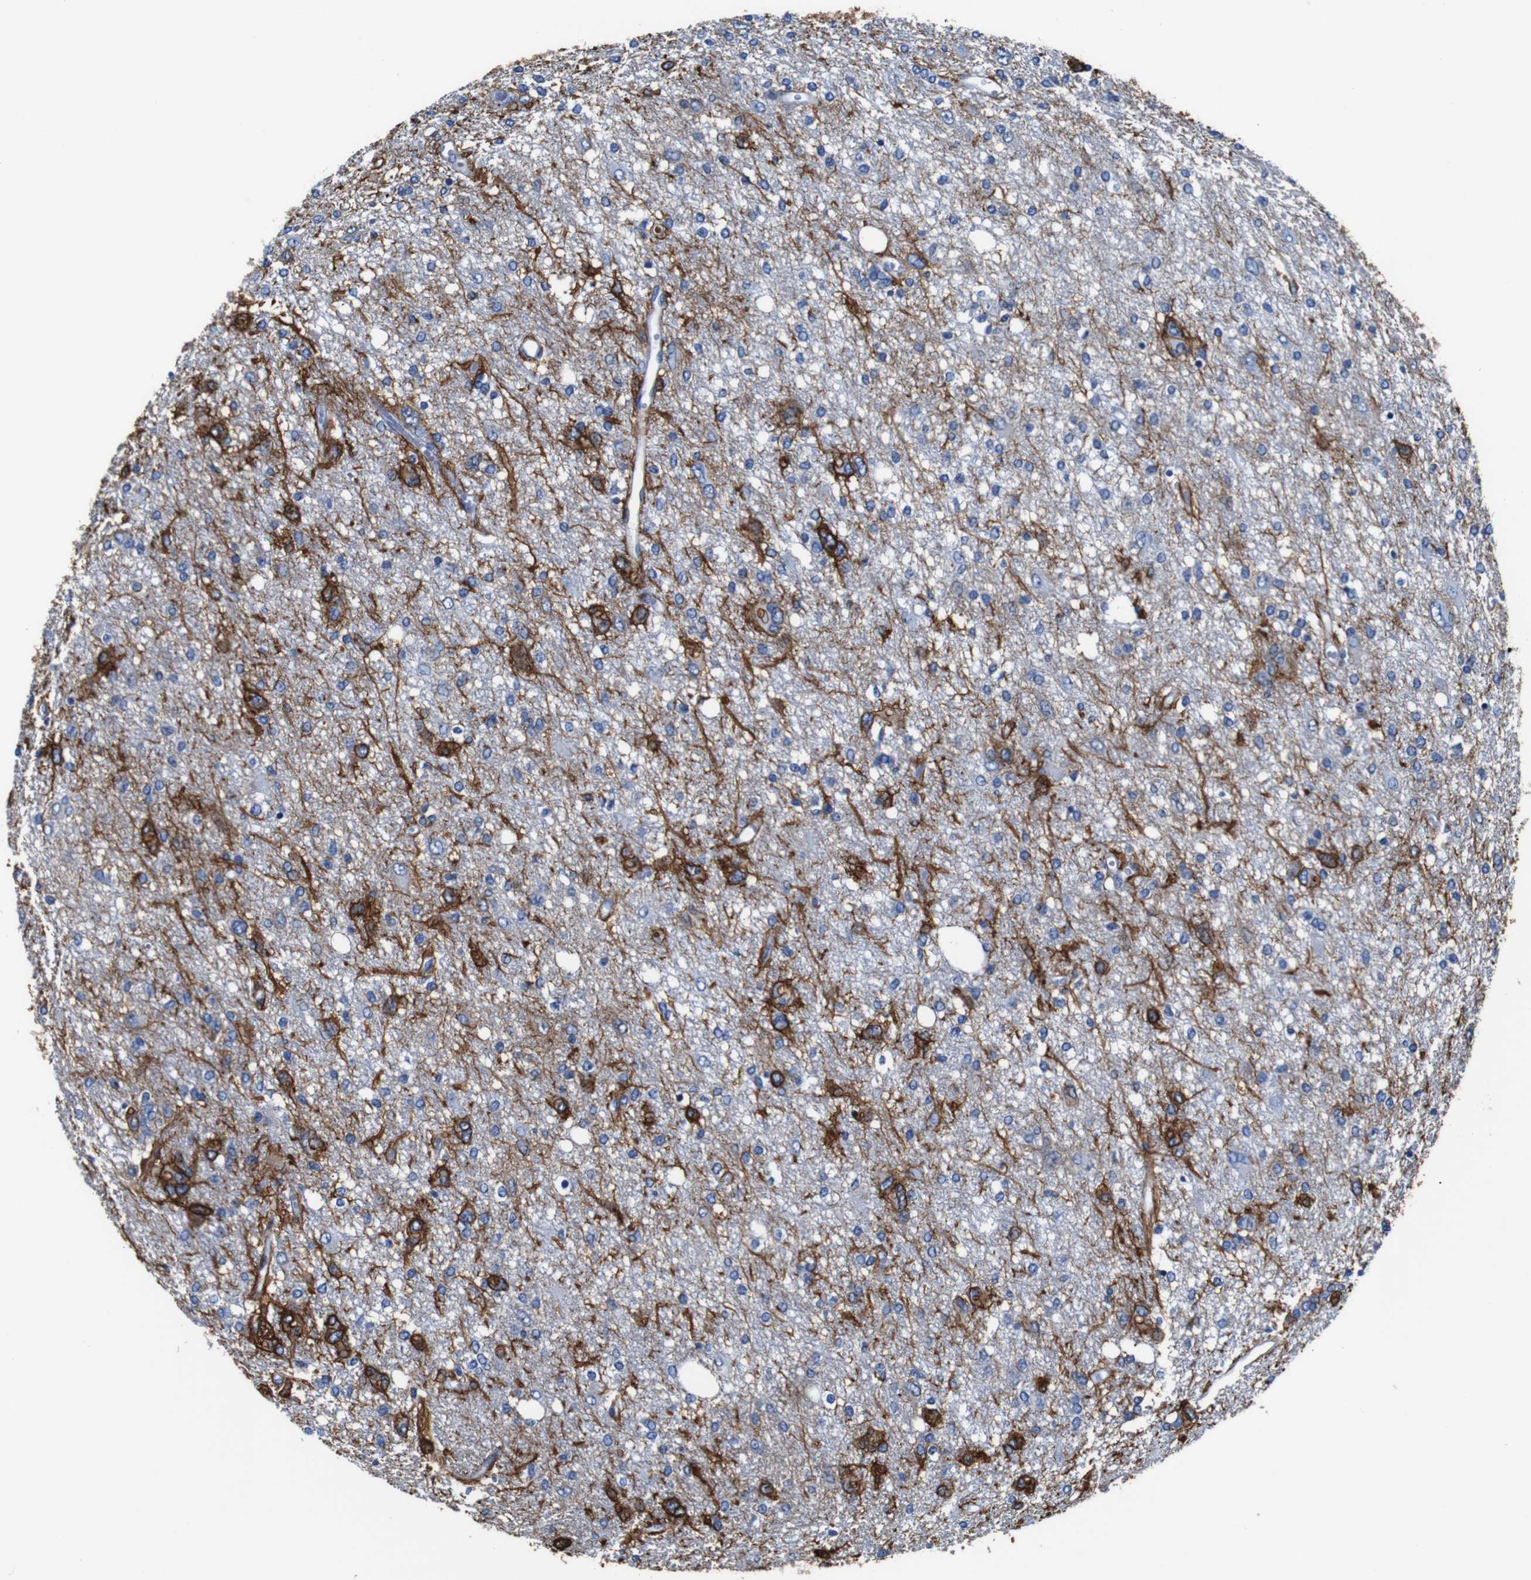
{"staining": {"intensity": "negative", "quantity": "none", "location": "none"}, "tissue": "glioma", "cell_type": "Tumor cells", "image_type": "cancer", "snomed": [{"axis": "morphology", "description": "Glioma, malignant, High grade"}, {"axis": "topography", "description": "Brain"}], "caption": "There is no significant expression in tumor cells of glioma.", "gene": "ANXA1", "patient": {"sex": "female", "age": 59}}